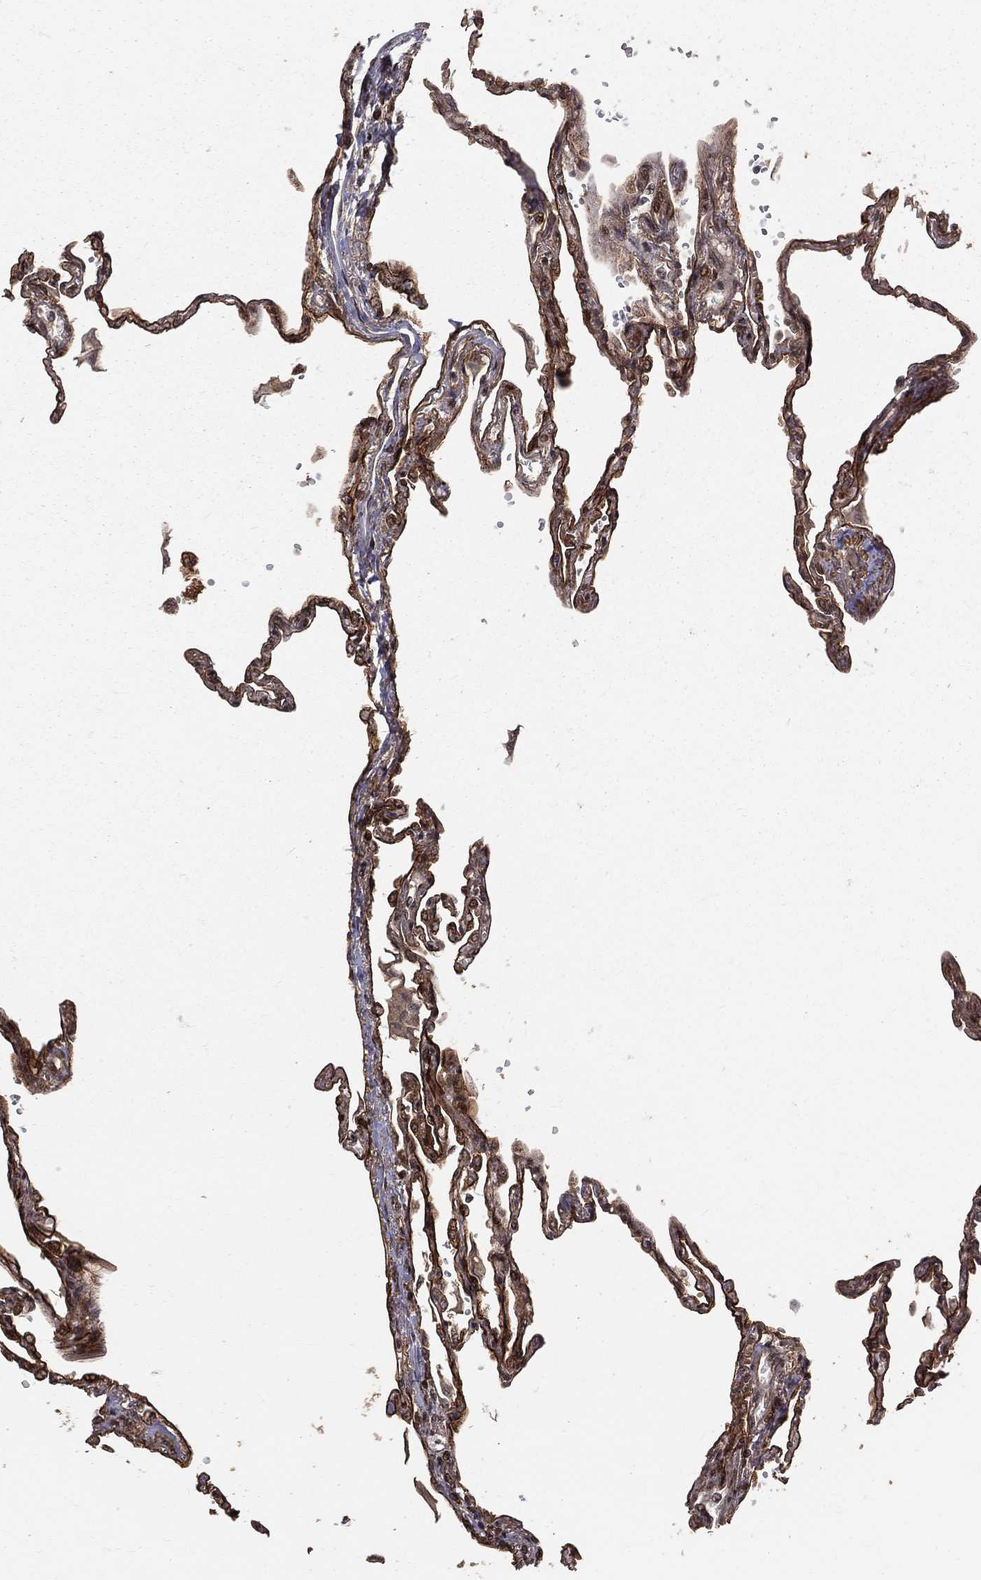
{"staining": {"intensity": "strong", "quantity": ">75%", "location": "cytoplasmic/membranous,nuclear"}, "tissue": "lung", "cell_type": "Alveolar cells", "image_type": "normal", "snomed": [{"axis": "morphology", "description": "Normal tissue, NOS"}, {"axis": "topography", "description": "Lung"}], "caption": "Immunohistochemical staining of benign lung shows strong cytoplasmic/membranous,nuclear protein expression in about >75% of alveolar cells.", "gene": "MAPK1", "patient": {"sex": "male", "age": 78}}